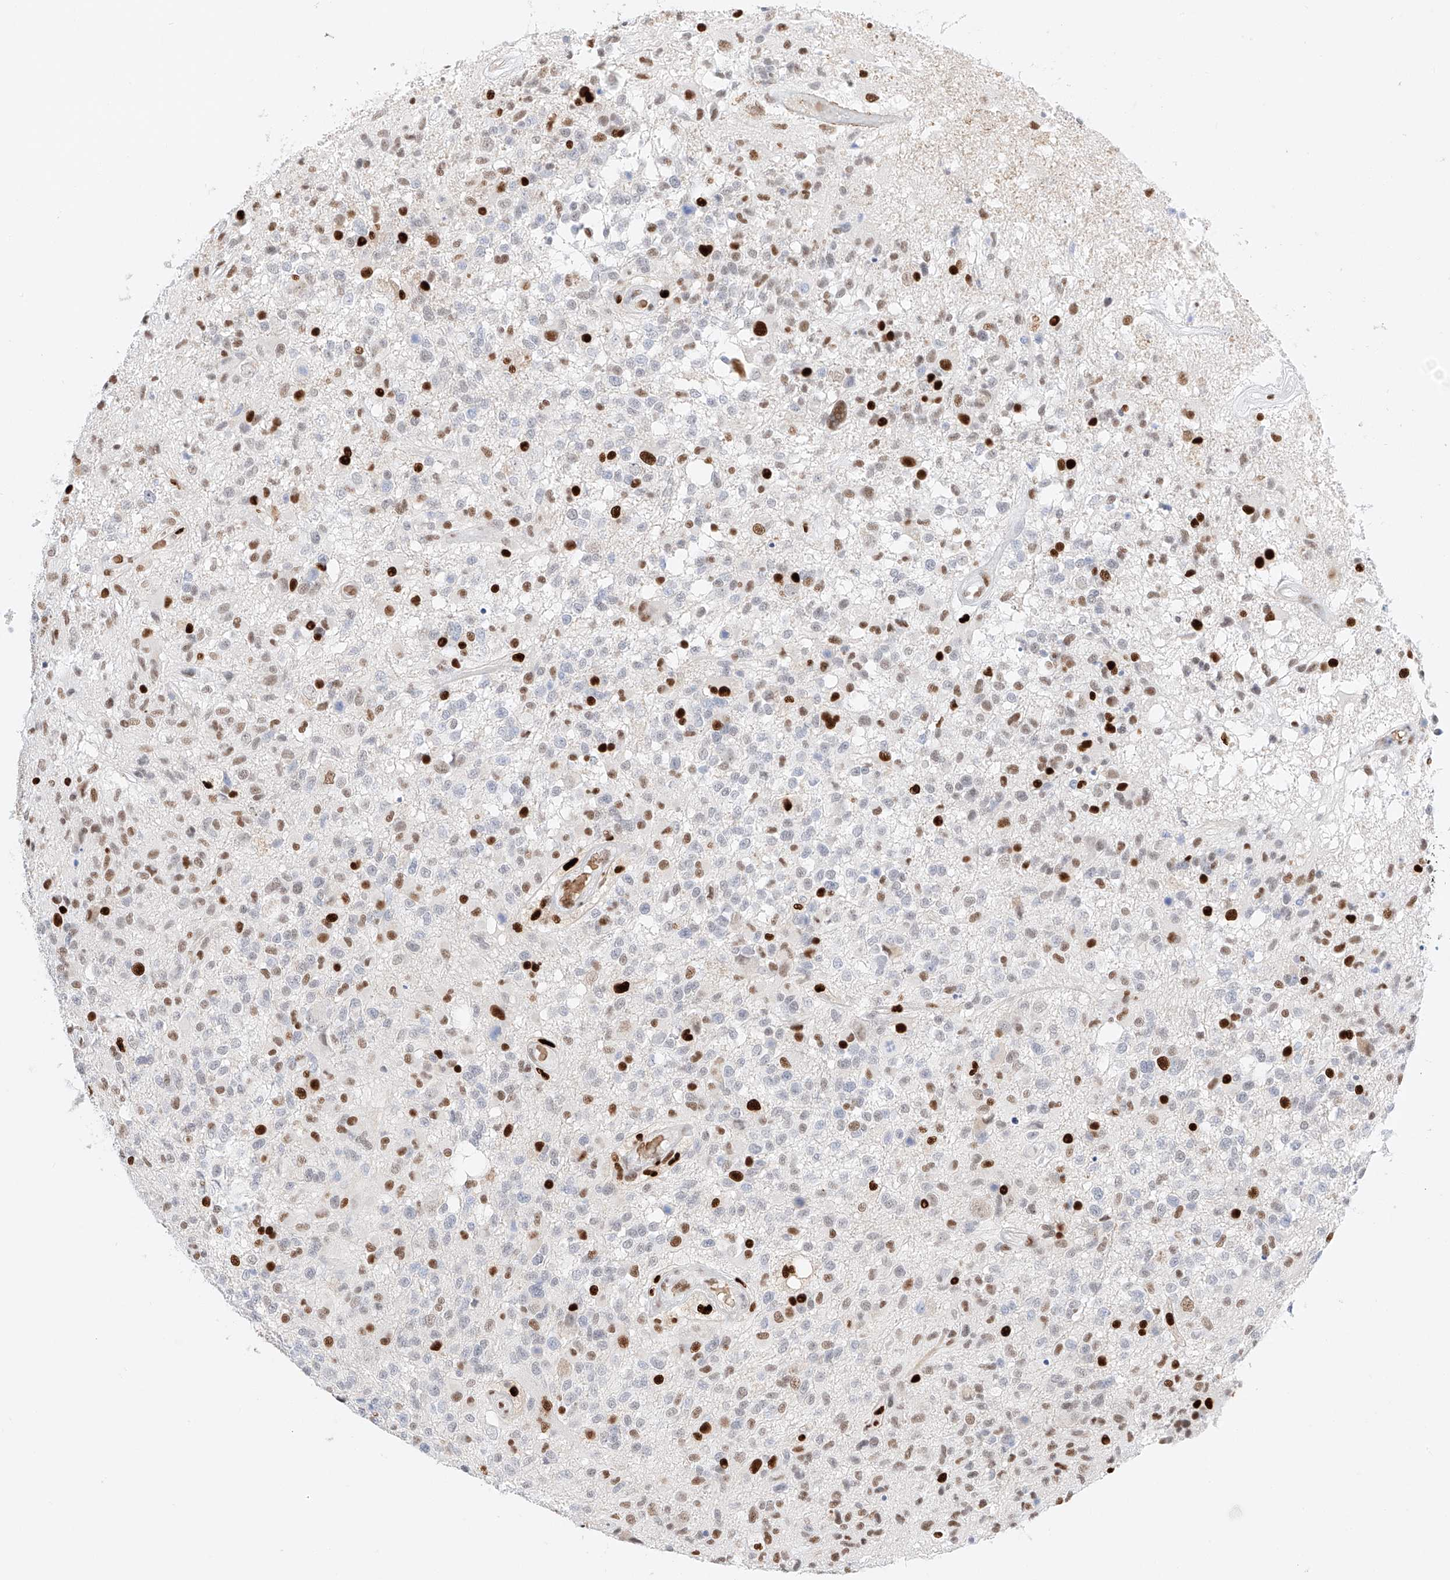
{"staining": {"intensity": "strong", "quantity": "25%-75%", "location": "nuclear"}, "tissue": "glioma", "cell_type": "Tumor cells", "image_type": "cancer", "snomed": [{"axis": "morphology", "description": "Glioma, malignant, High grade"}, {"axis": "morphology", "description": "Glioblastoma, NOS"}, {"axis": "topography", "description": "Brain"}], "caption": "Strong nuclear staining for a protein is seen in approximately 25%-75% of tumor cells of glioblastoma using immunohistochemistry (IHC).", "gene": "APIP", "patient": {"sex": "male", "age": 60}}